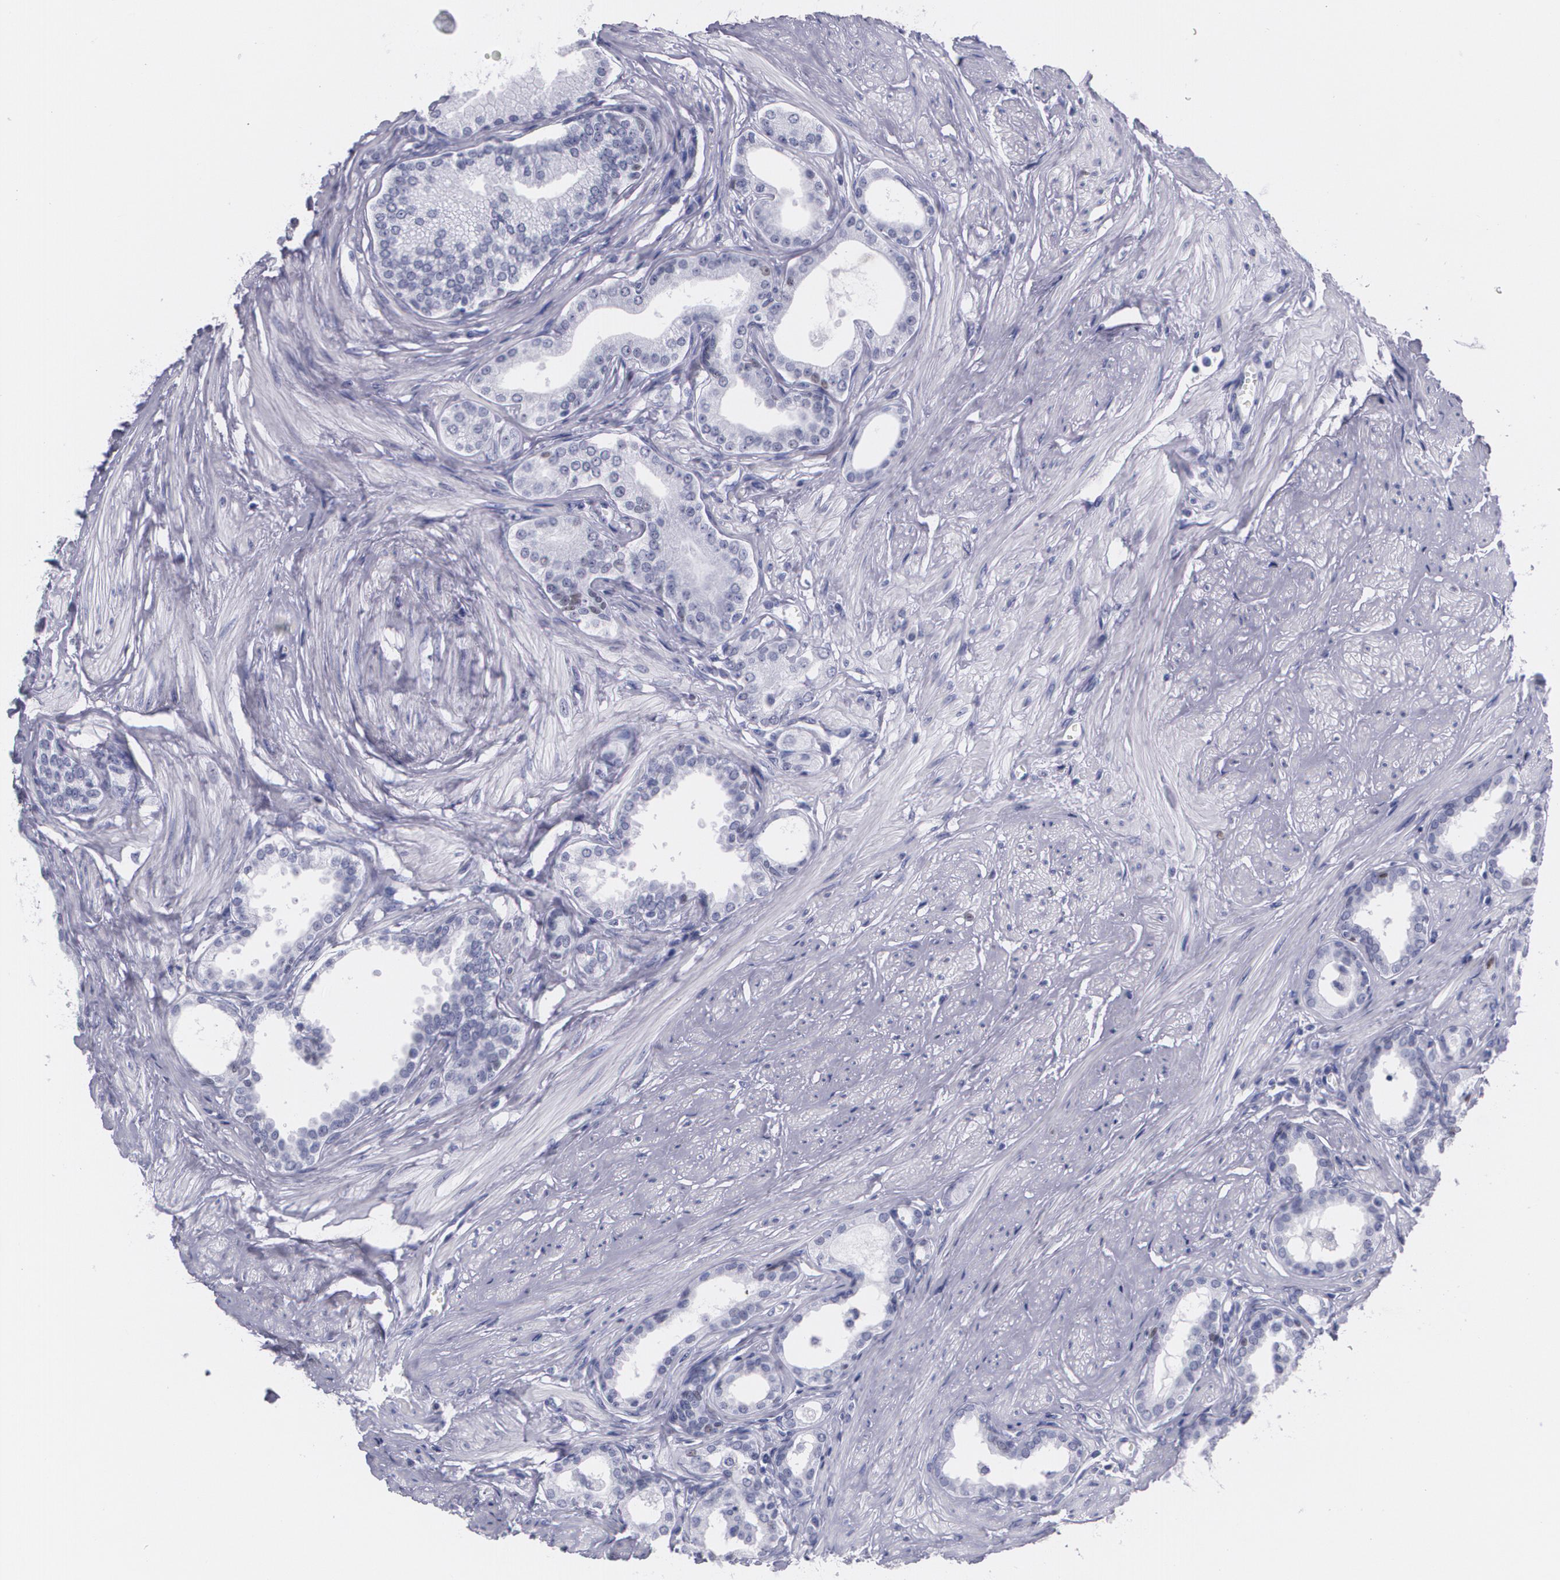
{"staining": {"intensity": "negative", "quantity": "none", "location": "none"}, "tissue": "prostate", "cell_type": "Glandular cells", "image_type": "normal", "snomed": [{"axis": "morphology", "description": "Normal tissue, NOS"}, {"axis": "topography", "description": "Prostate"}], "caption": "Immunohistochemistry of unremarkable human prostate shows no positivity in glandular cells. (Brightfield microscopy of DAB (3,3'-diaminobenzidine) IHC at high magnification).", "gene": "TP53", "patient": {"sex": "male", "age": 64}}